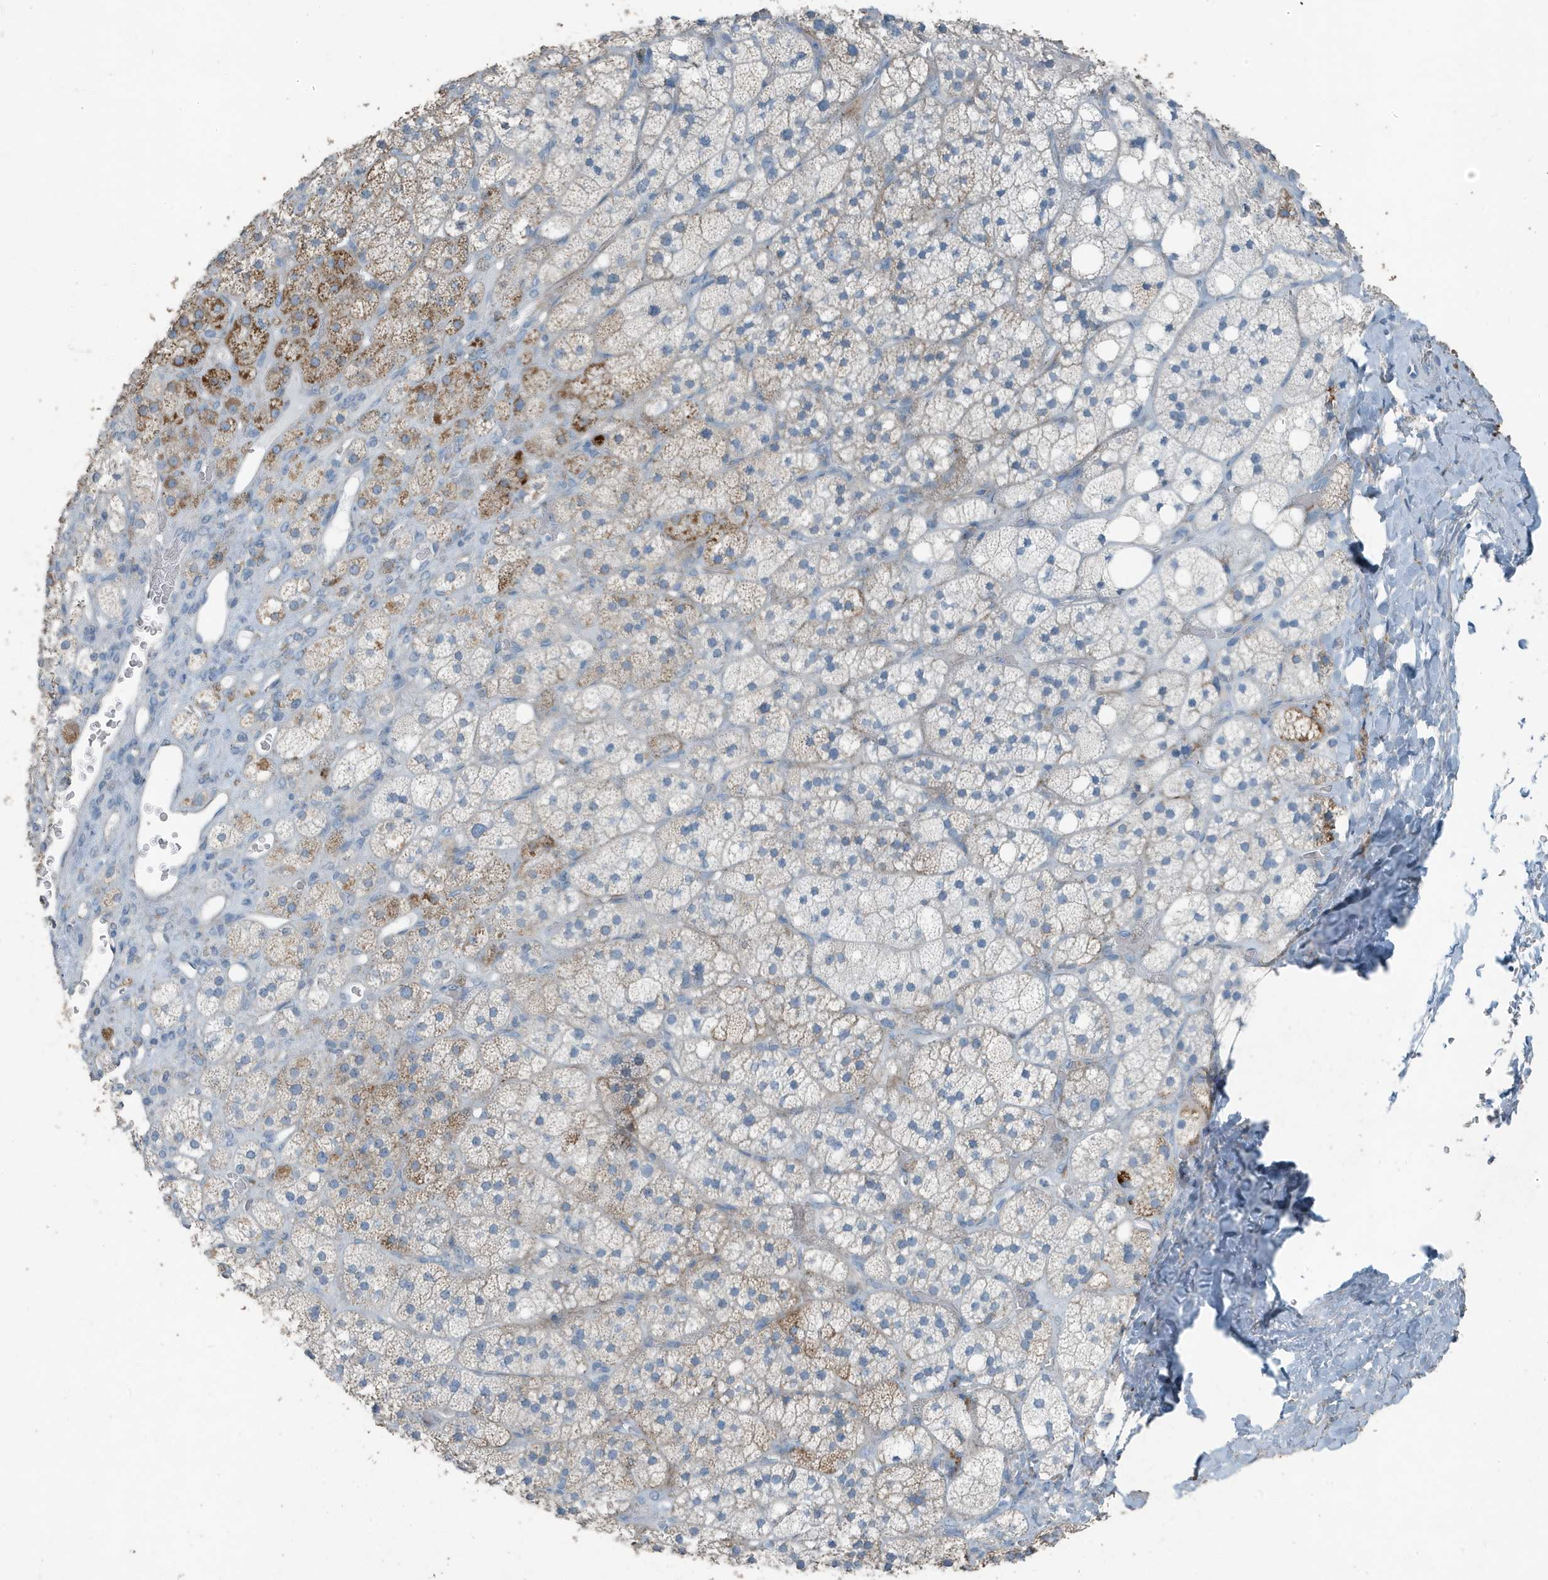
{"staining": {"intensity": "strong", "quantity": "<25%", "location": "cytoplasmic/membranous"}, "tissue": "adrenal gland", "cell_type": "Glandular cells", "image_type": "normal", "snomed": [{"axis": "morphology", "description": "Normal tissue, NOS"}, {"axis": "topography", "description": "Adrenal gland"}], "caption": "Protein staining of benign adrenal gland reveals strong cytoplasmic/membranous staining in approximately <25% of glandular cells.", "gene": "FAM162A", "patient": {"sex": "male", "age": 61}}